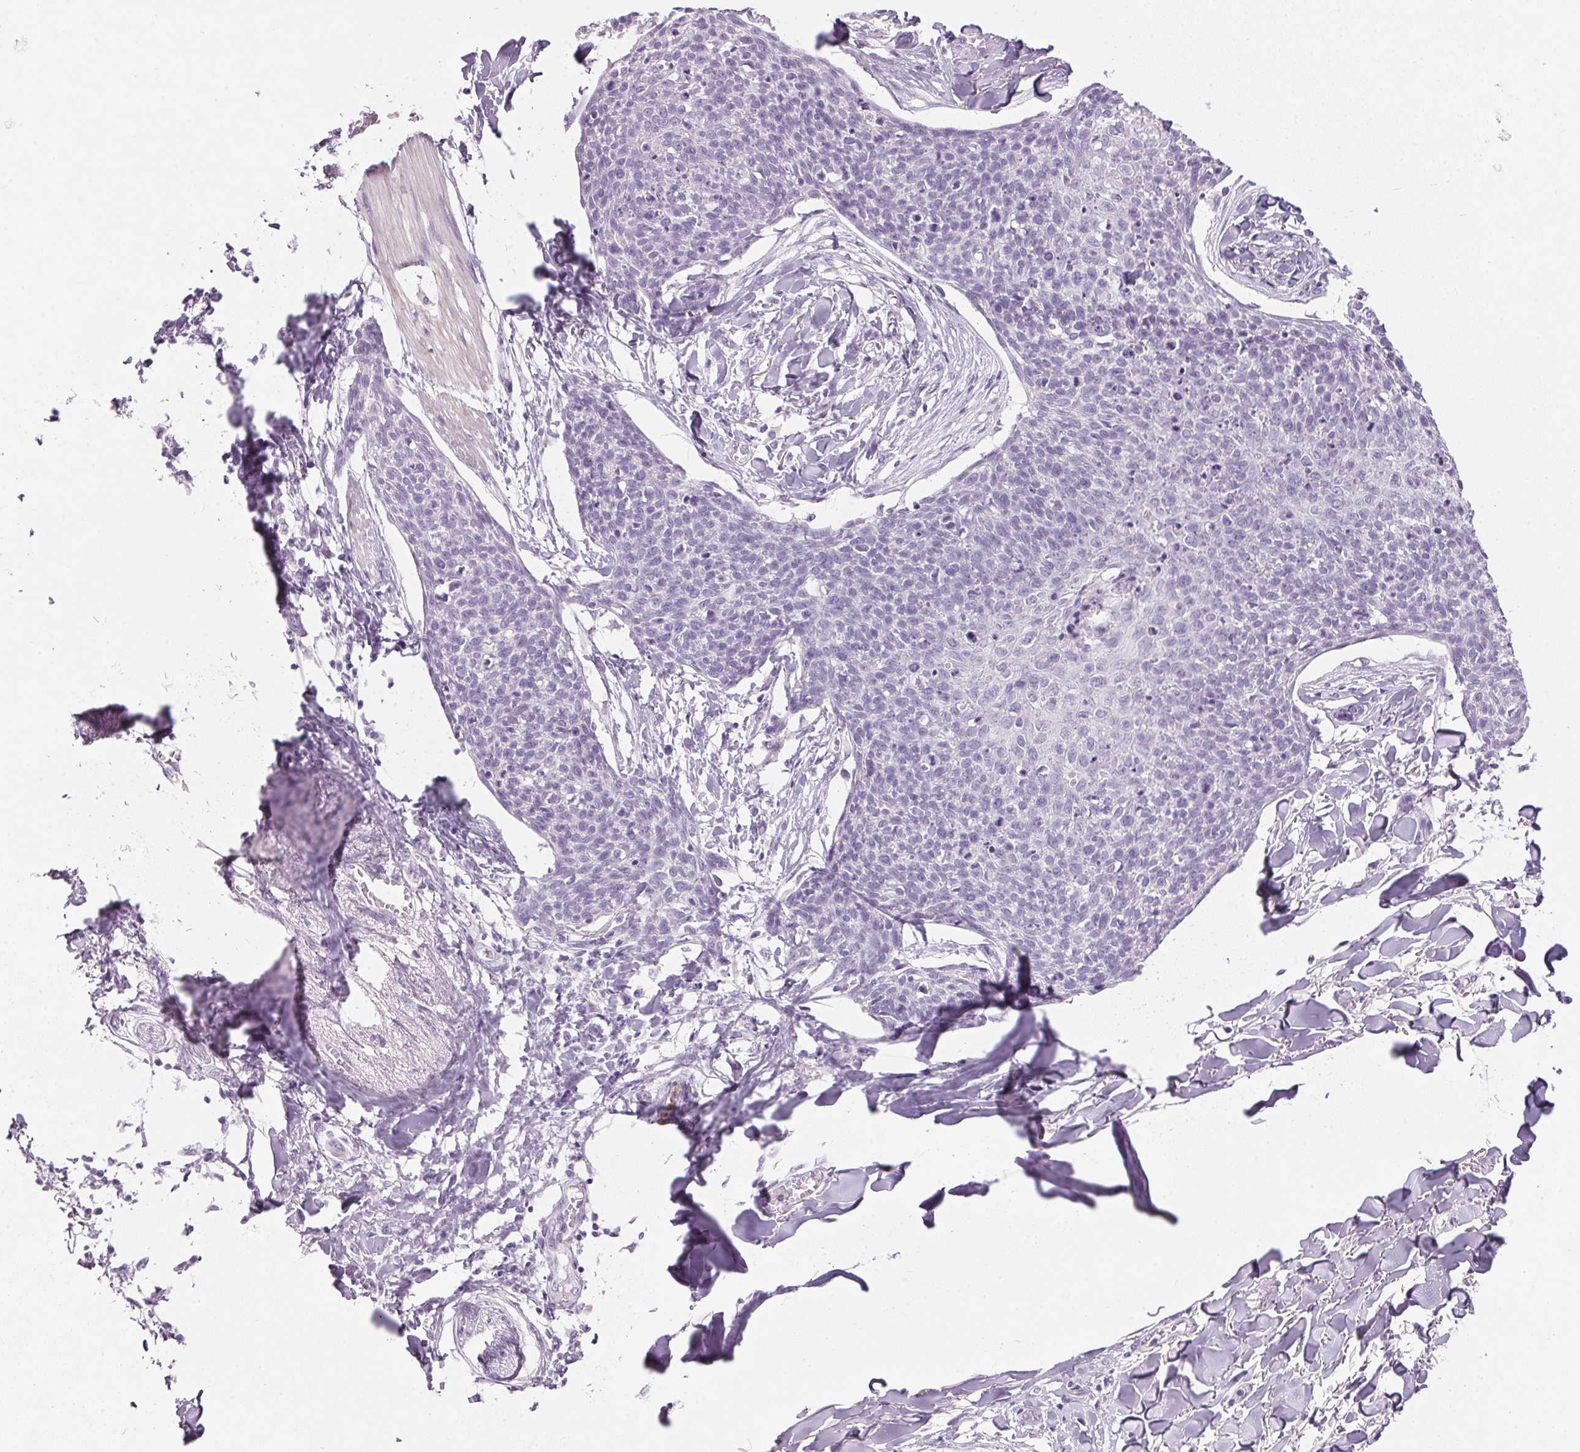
{"staining": {"intensity": "negative", "quantity": "none", "location": "none"}, "tissue": "skin cancer", "cell_type": "Tumor cells", "image_type": "cancer", "snomed": [{"axis": "morphology", "description": "Squamous cell carcinoma, NOS"}, {"axis": "topography", "description": "Skin"}, {"axis": "topography", "description": "Vulva"}], "caption": "An immunohistochemistry image of skin squamous cell carcinoma is shown. There is no staining in tumor cells of skin squamous cell carcinoma.", "gene": "PPP1R1A", "patient": {"sex": "female", "age": 75}}